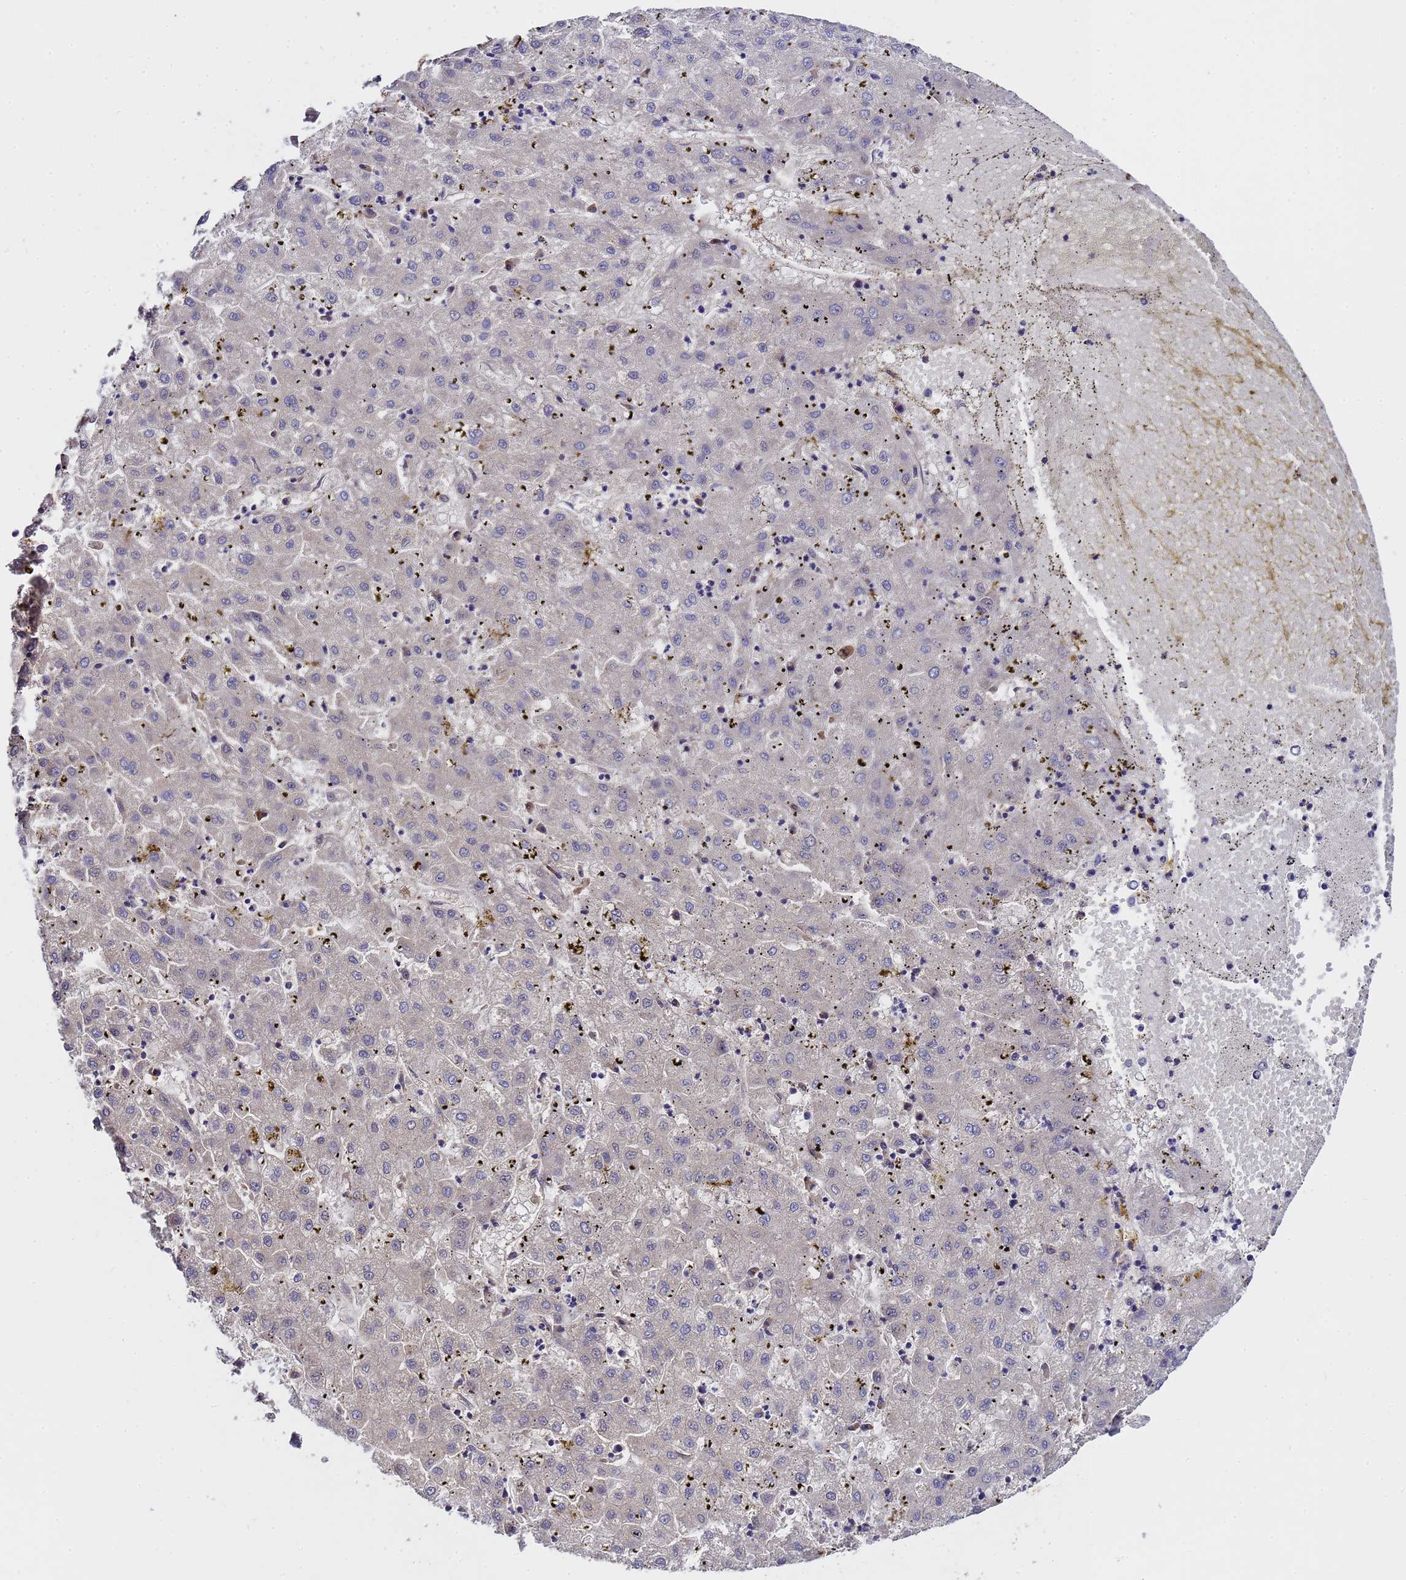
{"staining": {"intensity": "negative", "quantity": "none", "location": "none"}, "tissue": "liver cancer", "cell_type": "Tumor cells", "image_type": "cancer", "snomed": [{"axis": "morphology", "description": "Carcinoma, Hepatocellular, NOS"}, {"axis": "topography", "description": "Liver"}], "caption": "The micrograph exhibits no significant staining in tumor cells of liver cancer (hepatocellular carcinoma).", "gene": "MOCS1", "patient": {"sex": "male", "age": 72}}